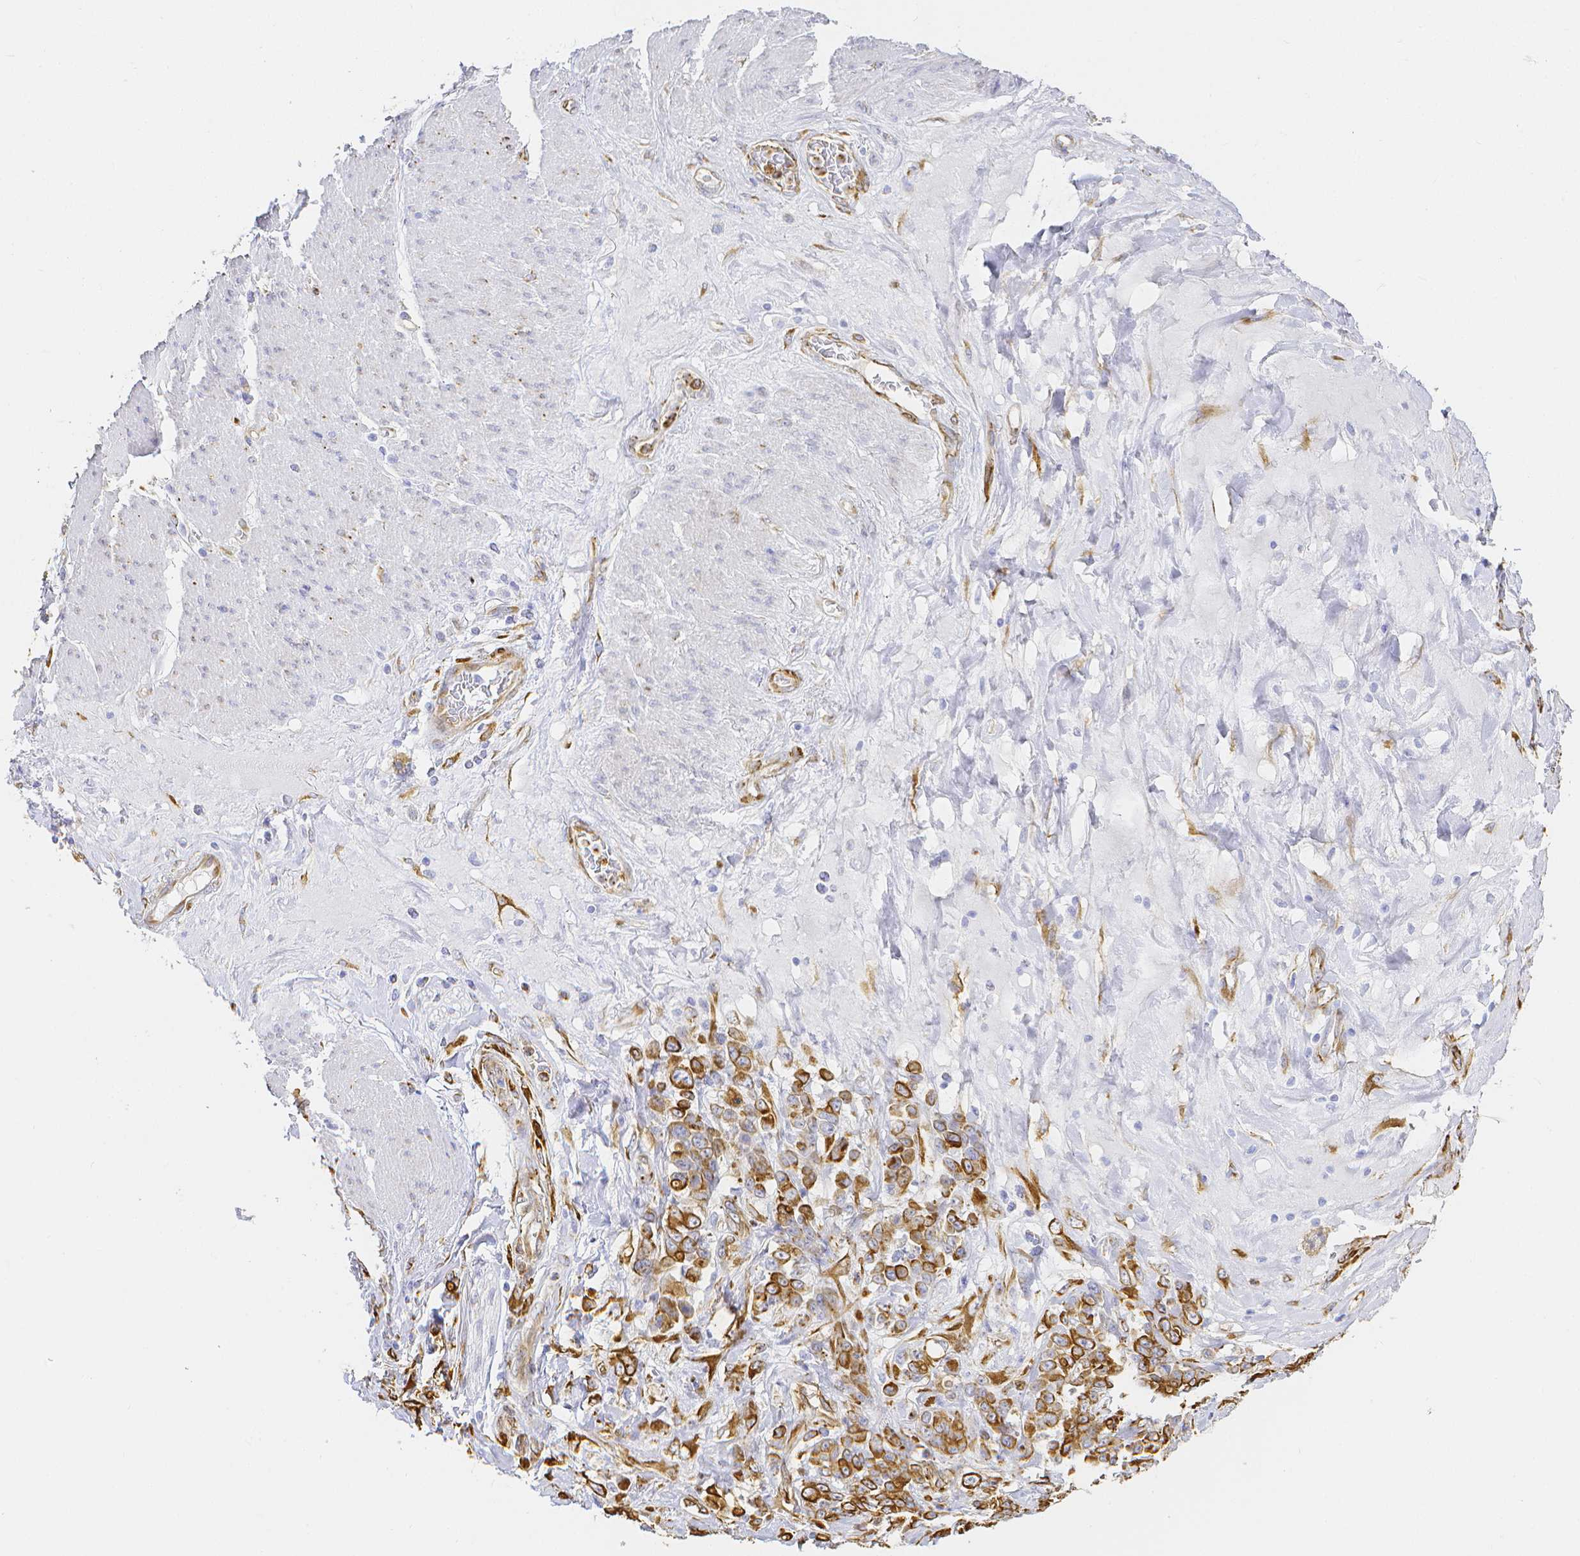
{"staining": {"intensity": "strong", "quantity": ">75%", "location": "cytoplasmic/membranous"}, "tissue": "stomach cancer", "cell_type": "Tumor cells", "image_type": "cancer", "snomed": [{"axis": "morphology", "description": "Adenocarcinoma, NOS"}, {"axis": "topography", "description": "Stomach"}], "caption": "Tumor cells demonstrate high levels of strong cytoplasmic/membranous expression in approximately >75% of cells in human stomach adenocarcinoma.", "gene": "SMURF1", "patient": {"sex": "female", "age": 79}}